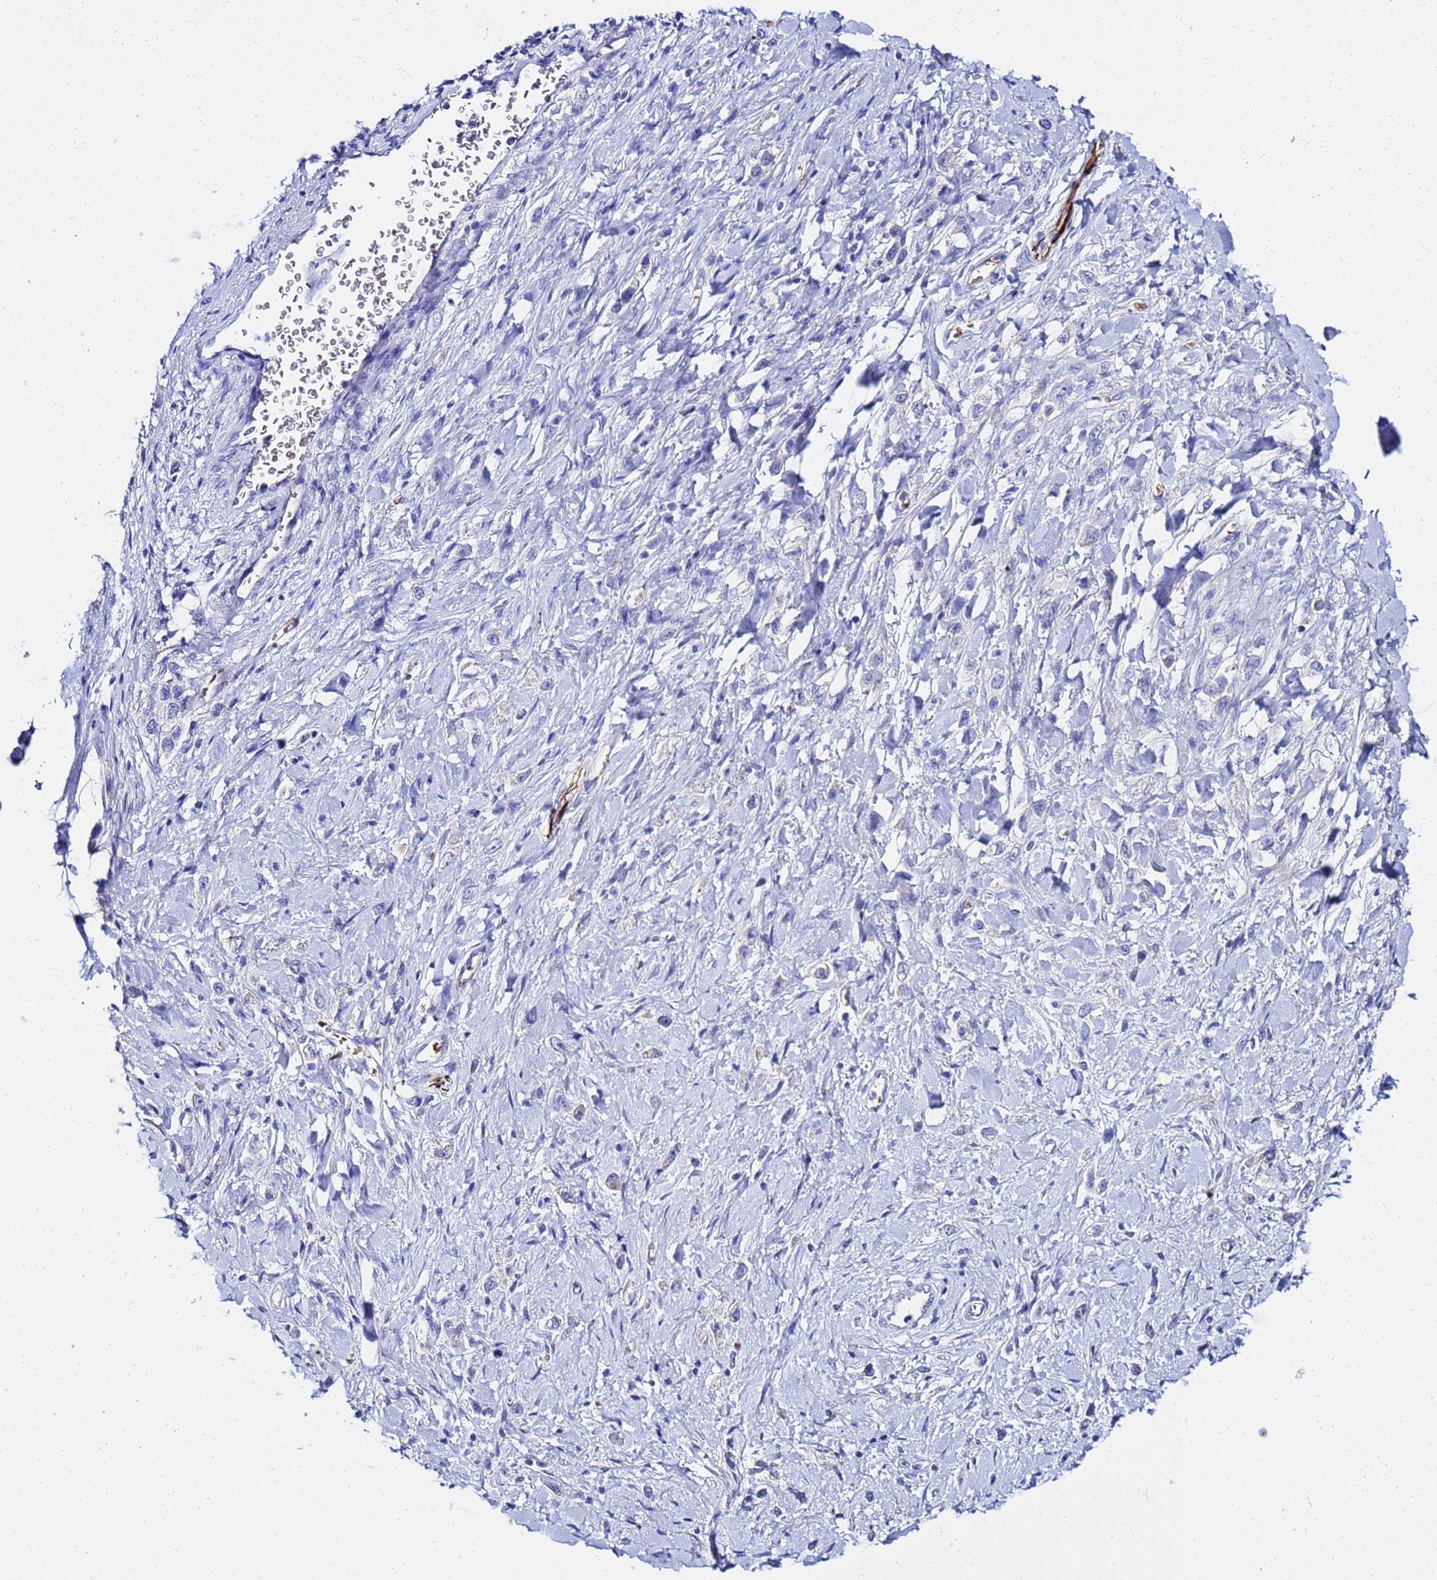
{"staining": {"intensity": "negative", "quantity": "none", "location": "none"}, "tissue": "stomach cancer", "cell_type": "Tumor cells", "image_type": "cancer", "snomed": [{"axis": "morphology", "description": "Adenocarcinoma, NOS"}, {"axis": "topography", "description": "Stomach"}], "caption": "Protein analysis of stomach cancer (adenocarcinoma) exhibits no significant staining in tumor cells.", "gene": "USP18", "patient": {"sex": "female", "age": 65}}